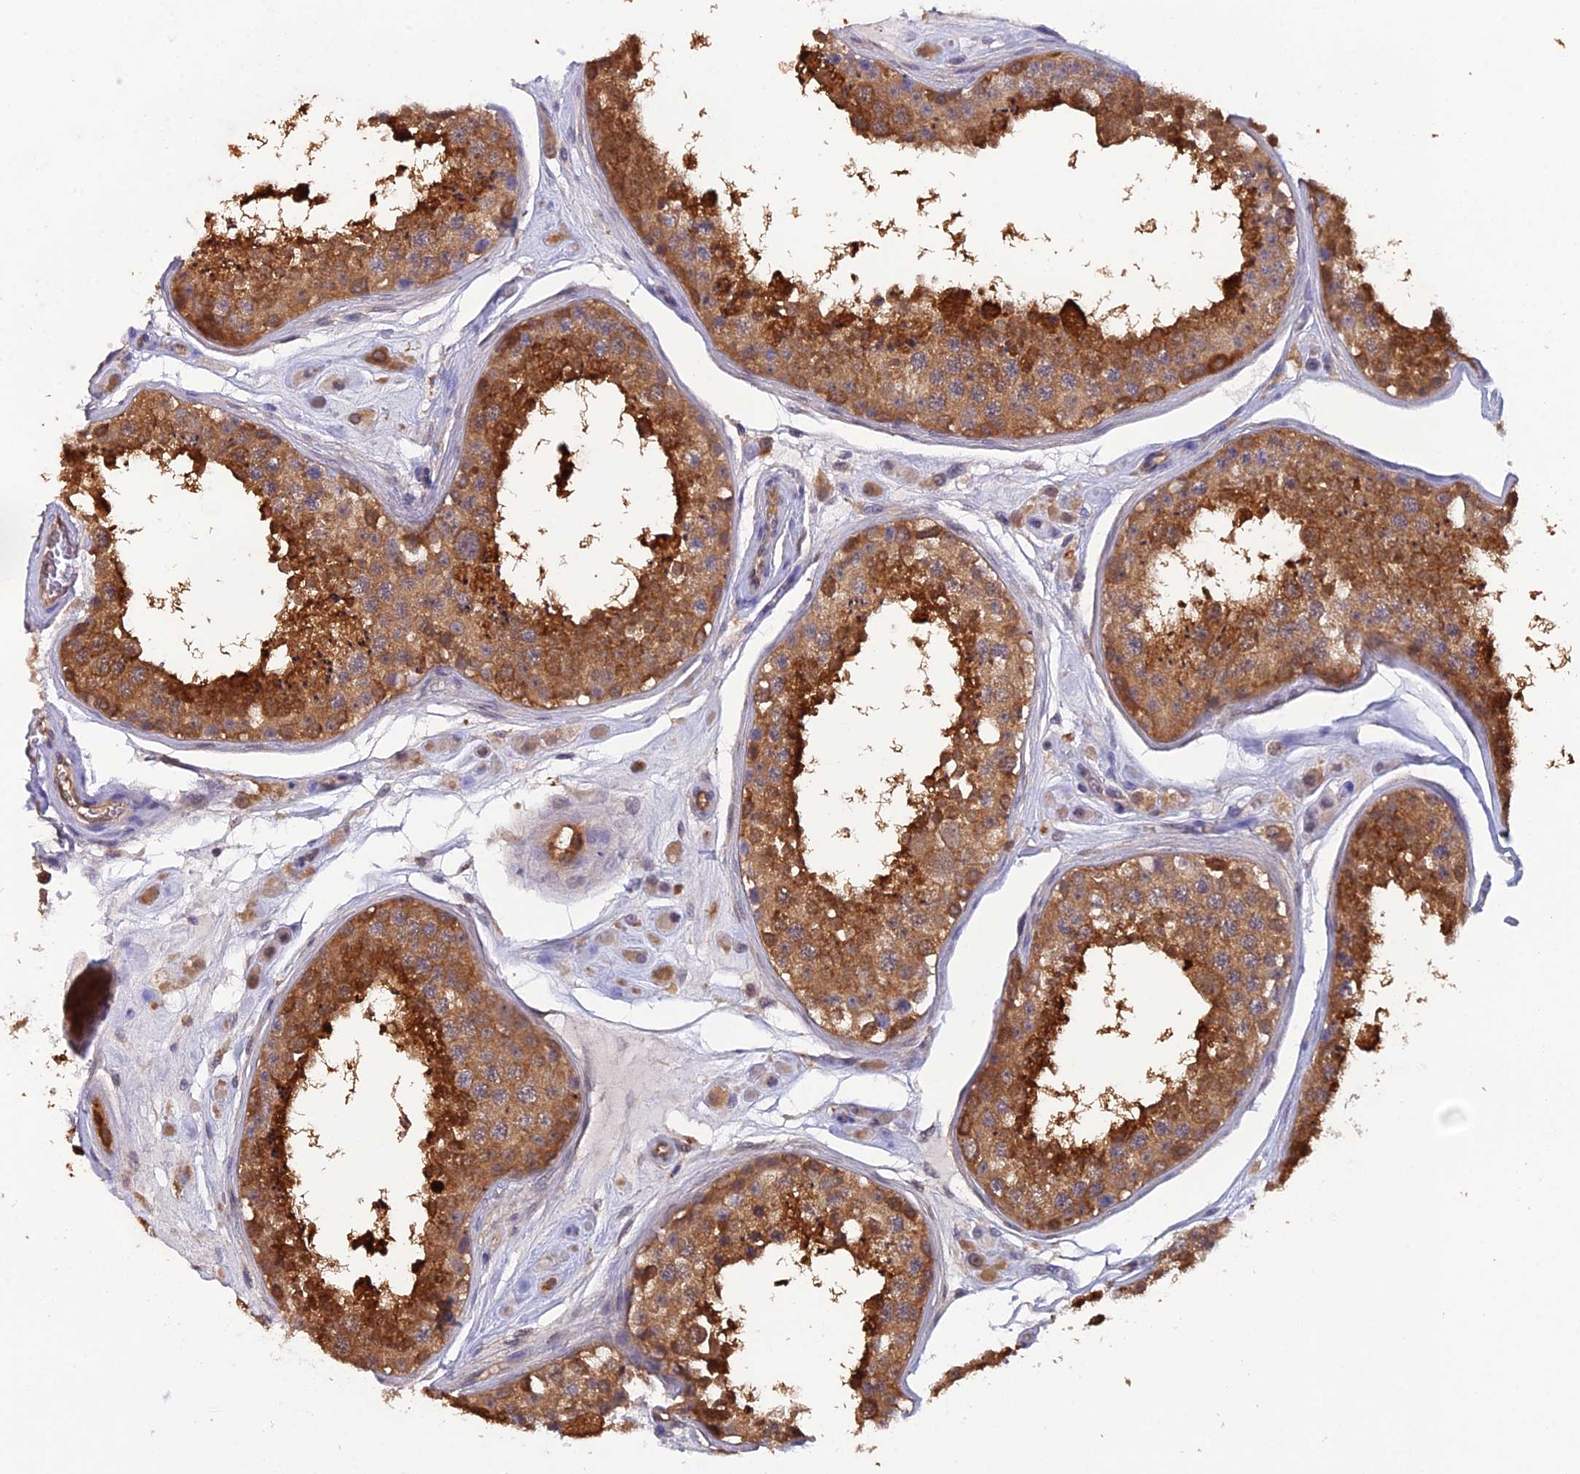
{"staining": {"intensity": "strong", "quantity": ">75%", "location": "cytoplasmic/membranous"}, "tissue": "testis", "cell_type": "Cells in seminiferous ducts", "image_type": "normal", "snomed": [{"axis": "morphology", "description": "Normal tissue, NOS"}, {"axis": "topography", "description": "Testis"}], "caption": "This micrograph shows IHC staining of unremarkable human testis, with high strong cytoplasmic/membranous positivity in about >75% of cells in seminiferous ducts.", "gene": "HINT1", "patient": {"sex": "male", "age": 25}}